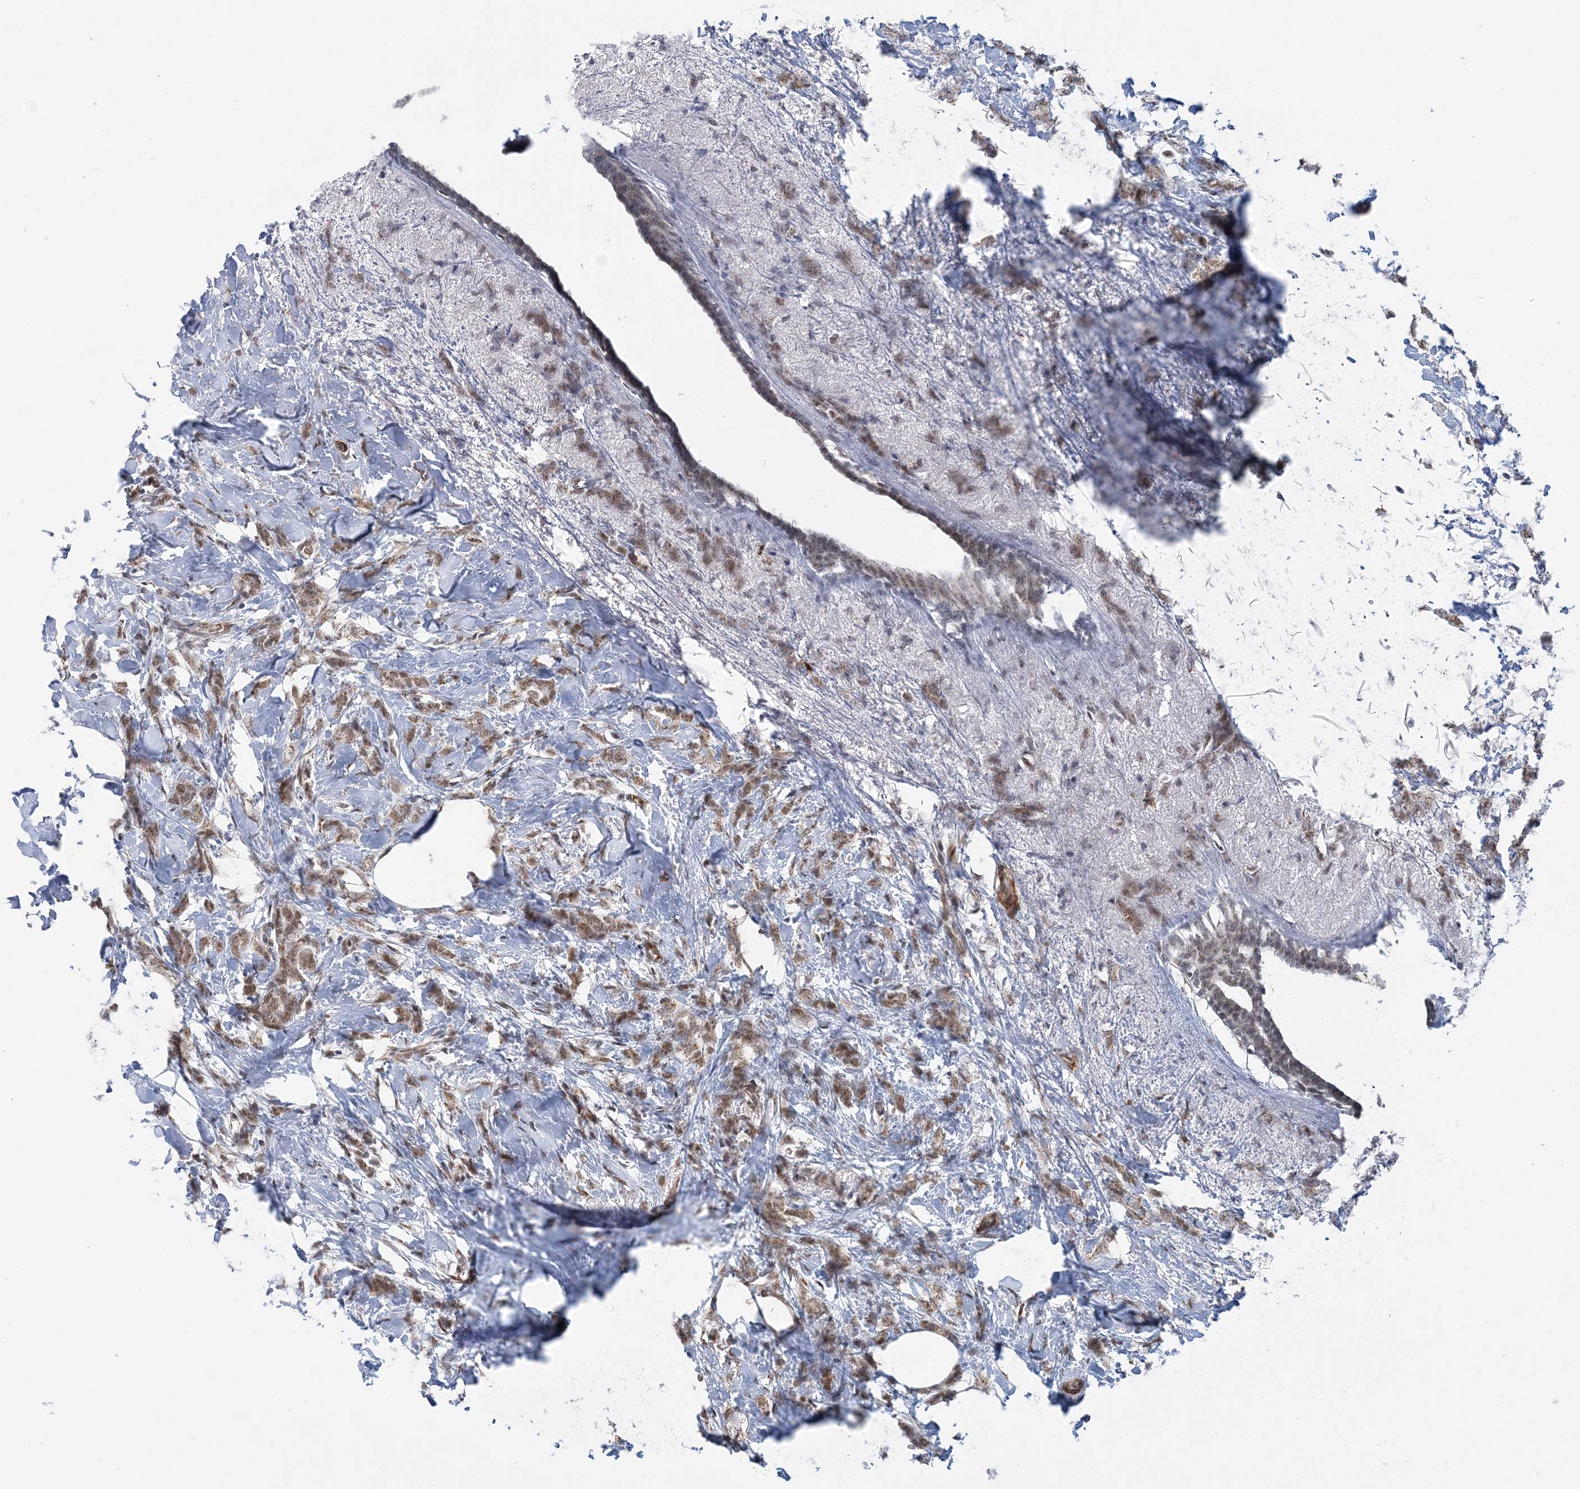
{"staining": {"intensity": "moderate", "quantity": ">75%", "location": "nuclear"}, "tissue": "breast cancer", "cell_type": "Tumor cells", "image_type": "cancer", "snomed": [{"axis": "morphology", "description": "Lobular carcinoma, in situ"}, {"axis": "morphology", "description": "Lobular carcinoma"}, {"axis": "topography", "description": "Breast"}], "caption": "Immunohistochemical staining of breast cancer (lobular carcinoma) shows medium levels of moderate nuclear positivity in about >75% of tumor cells. Ihc stains the protein in brown and the nuclei are stained blue.", "gene": "PLRG1", "patient": {"sex": "female", "age": 41}}